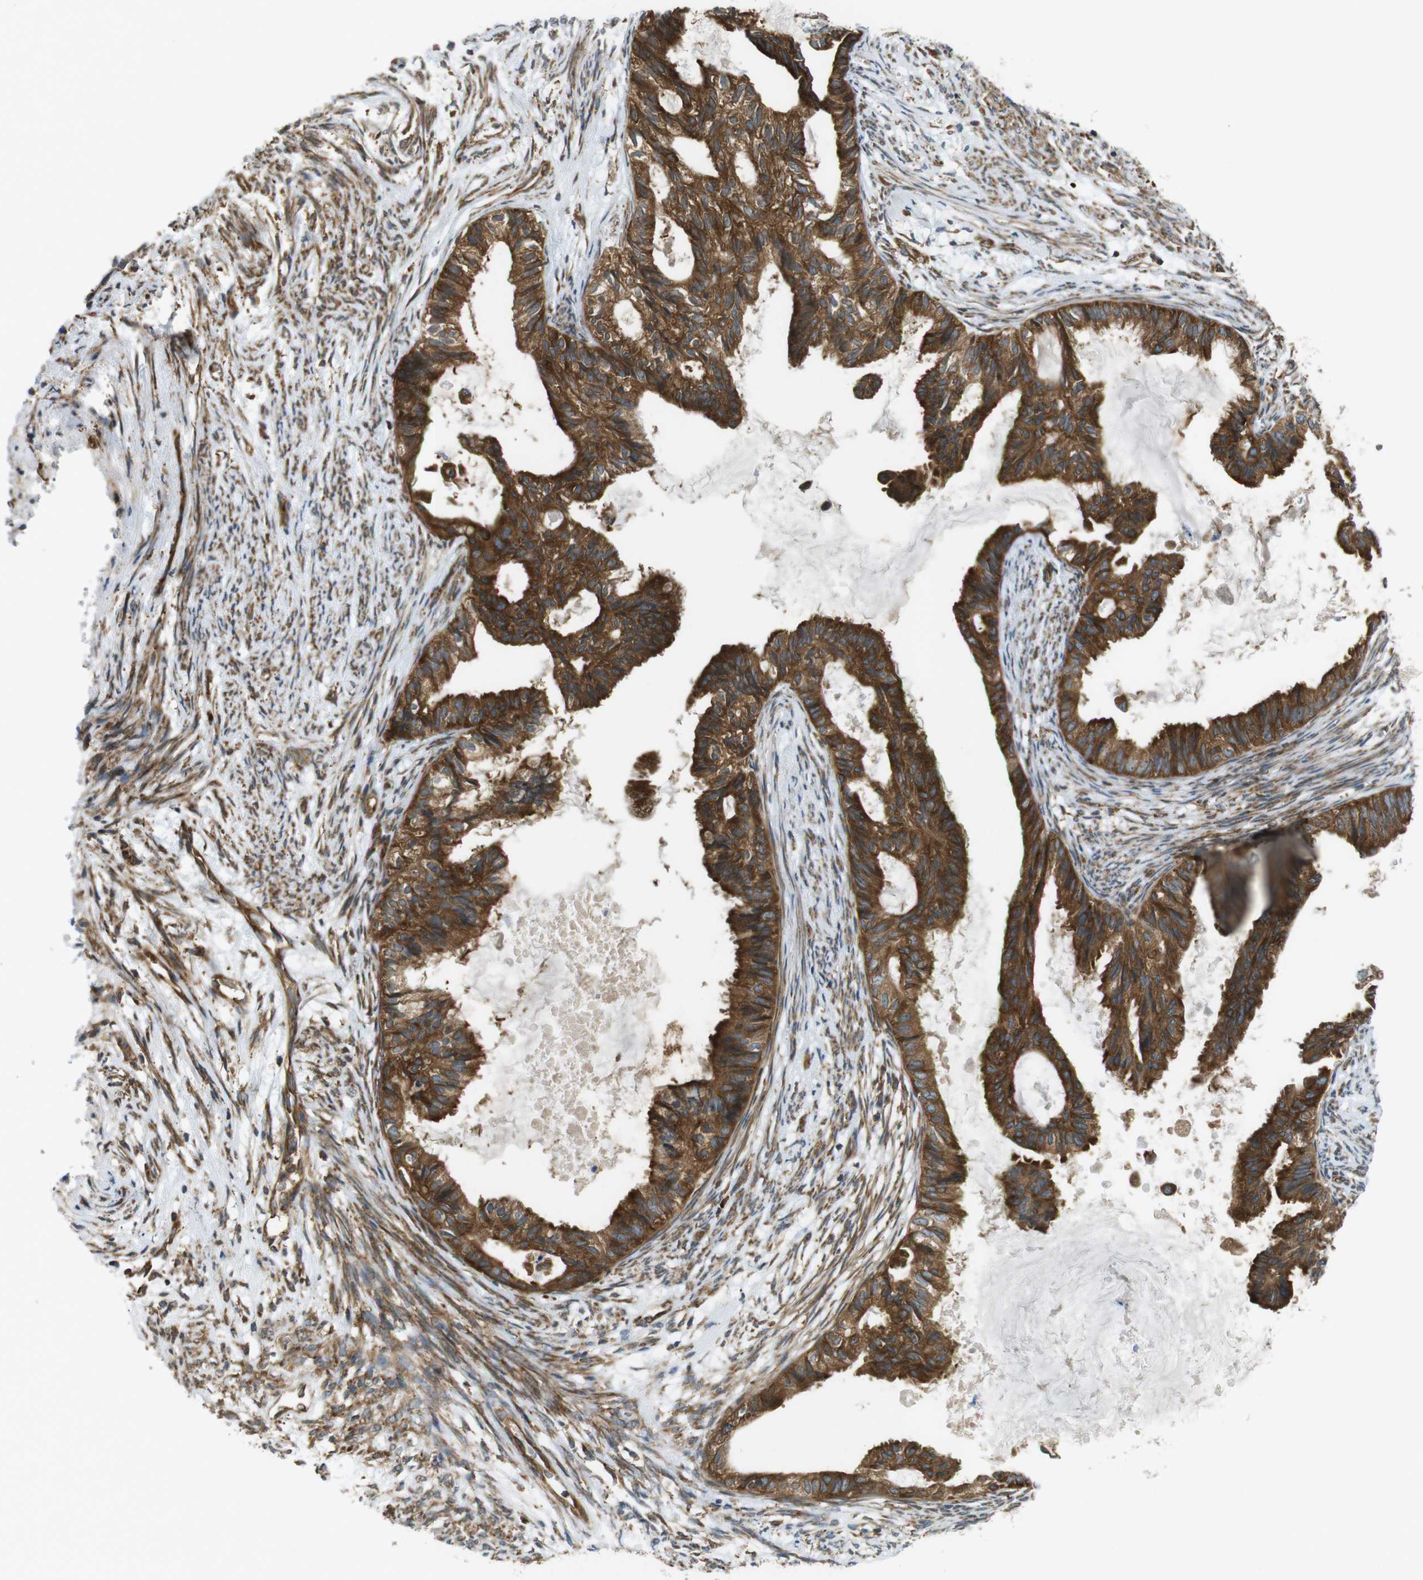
{"staining": {"intensity": "strong", "quantity": ">75%", "location": "cytoplasmic/membranous"}, "tissue": "cervical cancer", "cell_type": "Tumor cells", "image_type": "cancer", "snomed": [{"axis": "morphology", "description": "Normal tissue, NOS"}, {"axis": "morphology", "description": "Adenocarcinoma, NOS"}, {"axis": "topography", "description": "Cervix"}, {"axis": "topography", "description": "Endometrium"}], "caption": "An immunohistochemistry photomicrograph of neoplastic tissue is shown. Protein staining in brown shows strong cytoplasmic/membranous positivity in cervical adenocarcinoma within tumor cells. The protein is shown in brown color, while the nuclei are stained blue.", "gene": "TSC1", "patient": {"sex": "female", "age": 86}}